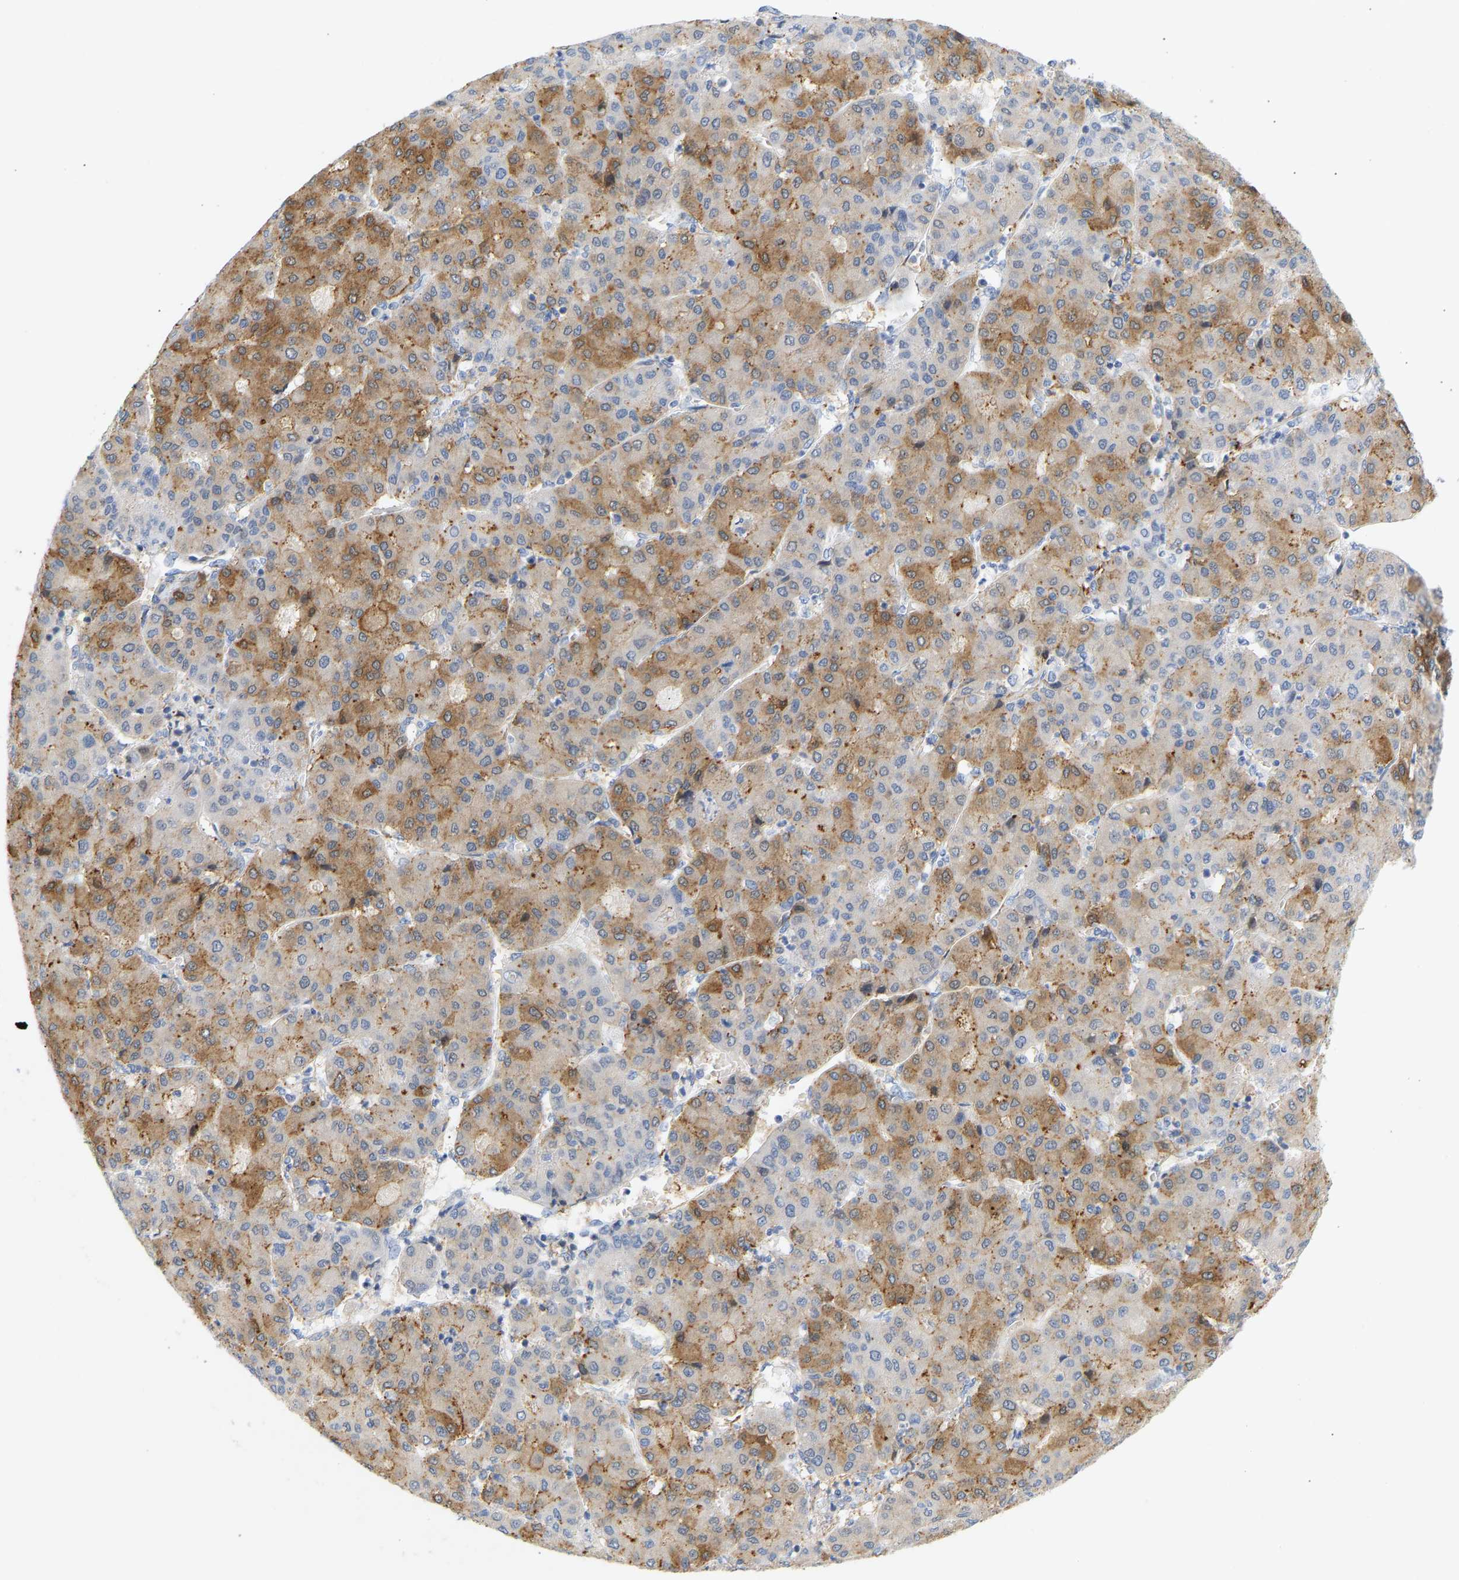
{"staining": {"intensity": "moderate", "quantity": "25%-75%", "location": "cytoplasmic/membranous"}, "tissue": "liver cancer", "cell_type": "Tumor cells", "image_type": "cancer", "snomed": [{"axis": "morphology", "description": "Carcinoma, Hepatocellular, NOS"}, {"axis": "topography", "description": "Liver"}], "caption": "Immunohistochemistry (IHC) of human hepatocellular carcinoma (liver) exhibits medium levels of moderate cytoplasmic/membranous staining in approximately 25%-75% of tumor cells. The staining was performed using DAB, with brown indicating positive protein expression. Nuclei are stained blue with hematoxylin.", "gene": "BVES", "patient": {"sex": "male", "age": 65}}